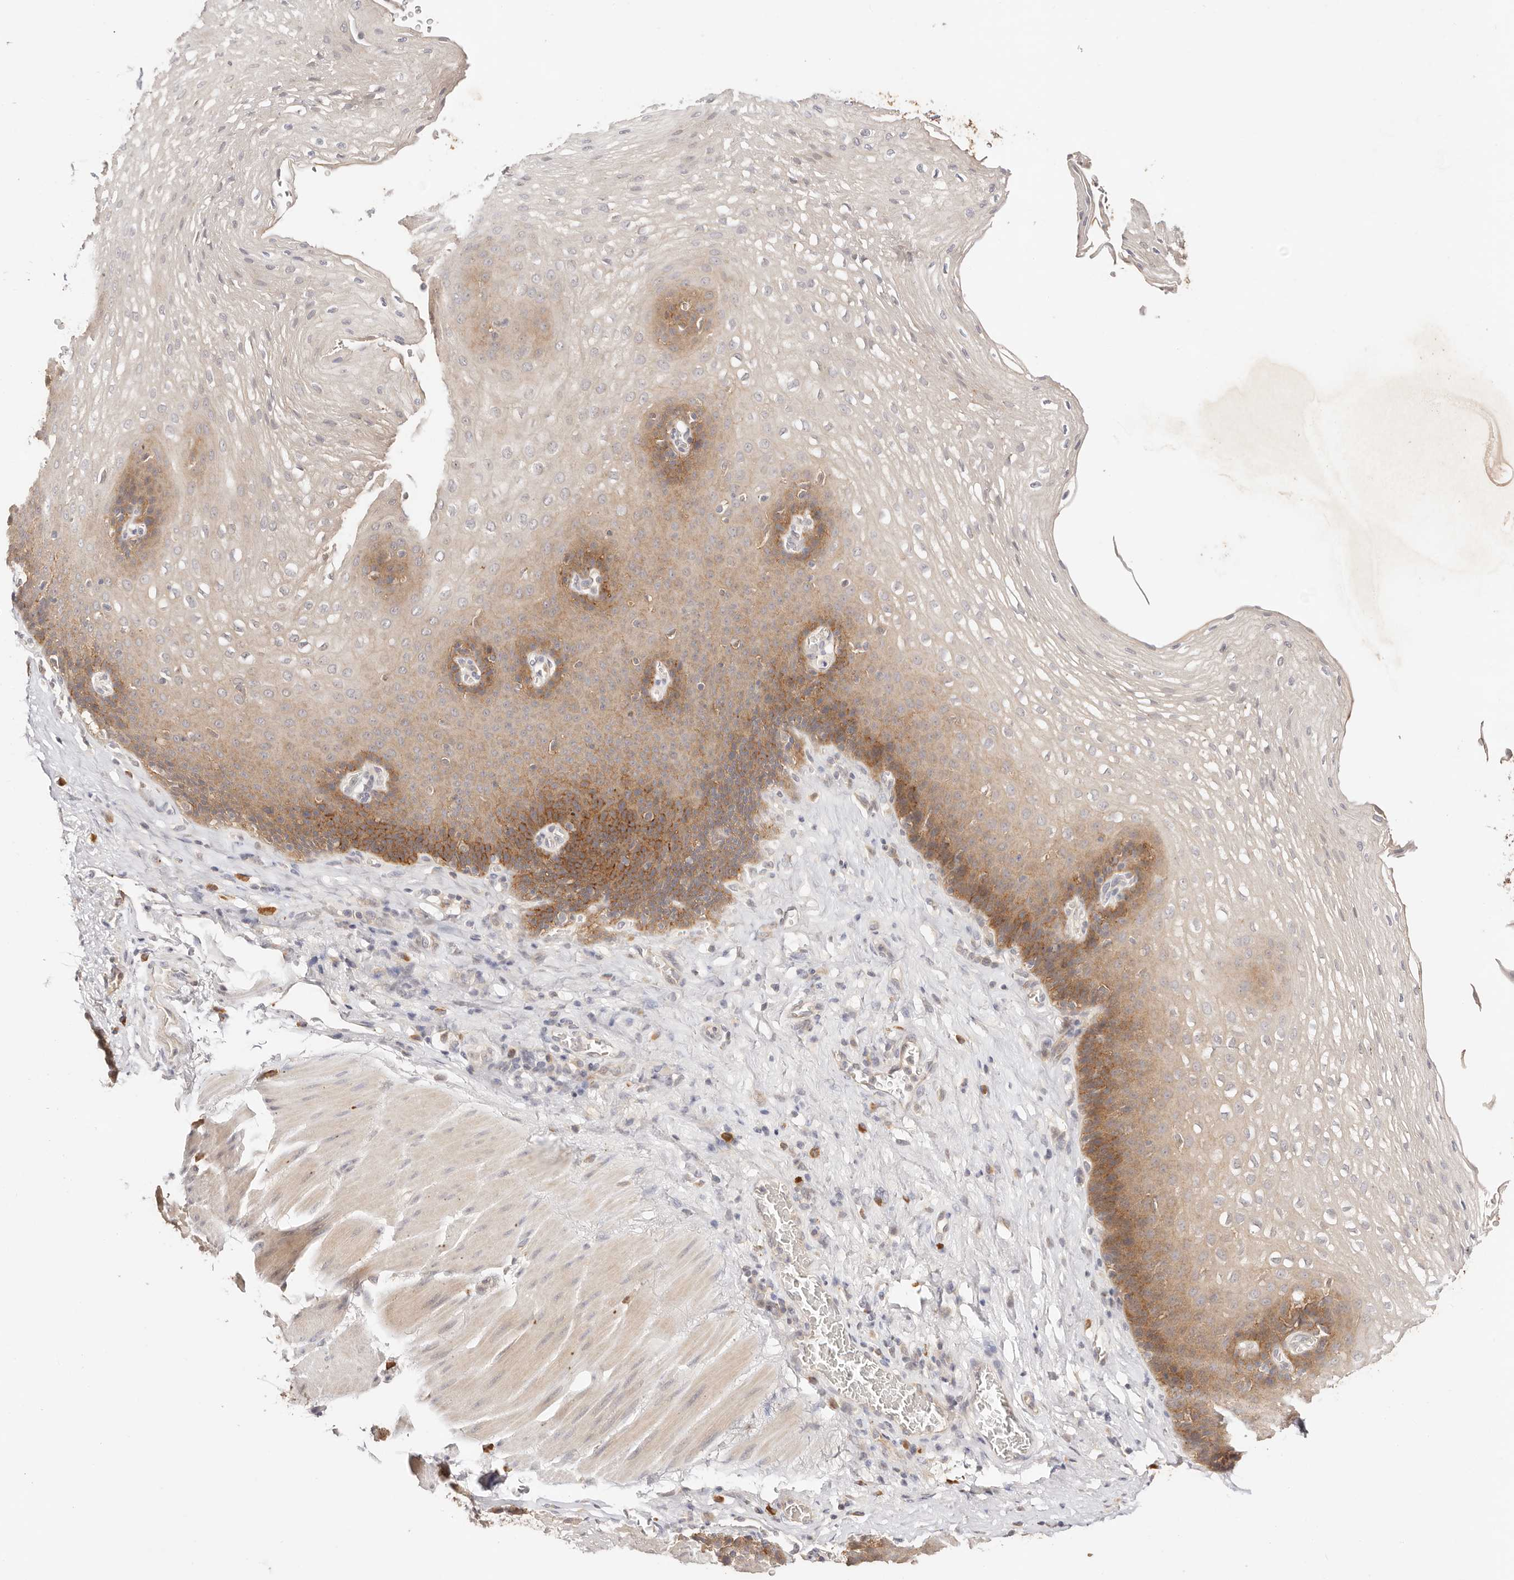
{"staining": {"intensity": "moderate", "quantity": "25%-75%", "location": "cytoplasmic/membranous"}, "tissue": "esophagus", "cell_type": "Squamous epithelial cells", "image_type": "normal", "snomed": [{"axis": "morphology", "description": "Normal tissue, NOS"}, {"axis": "topography", "description": "Esophagus"}], "caption": "Immunohistochemical staining of benign esophagus displays moderate cytoplasmic/membranous protein staining in about 25%-75% of squamous epithelial cells. (DAB (3,3'-diaminobenzidine) IHC, brown staining for protein, blue staining for nuclei).", "gene": "CXADR", "patient": {"sex": "female", "age": 66}}